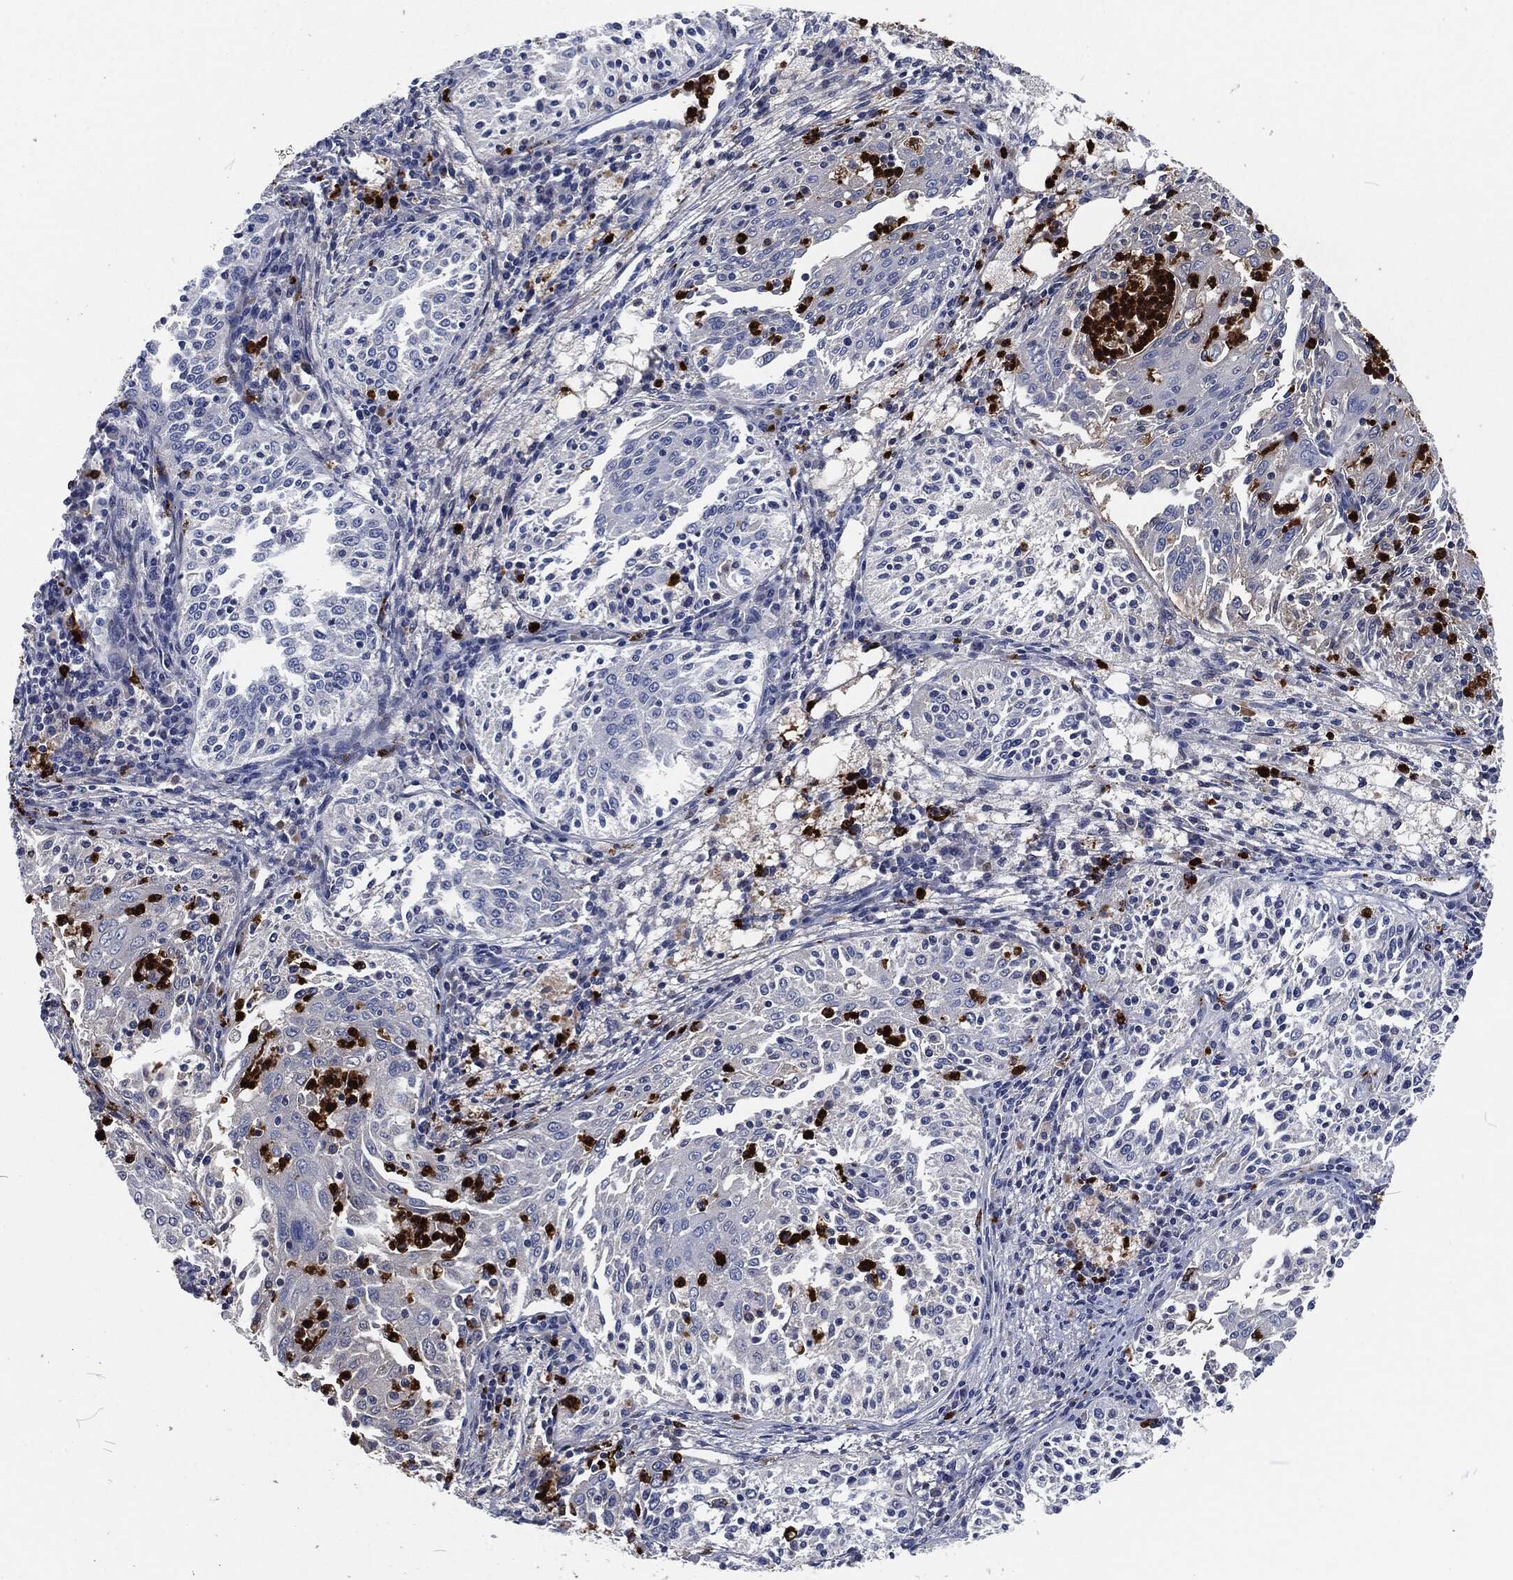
{"staining": {"intensity": "negative", "quantity": "none", "location": "none"}, "tissue": "cervical cancer", "cell_type": "Tumor cells", "image_type": "cancer", "snomed": [{"axis": "morphology", "description": "Squamous cell carcinoma, NOS"}, {"axis": "topography", "description": "Cervix"}], "caption": "Tumor cells show no significant expression in cervical cancer.", "gene": "MPO", "patient": {"sex": "female", "age": 41}}